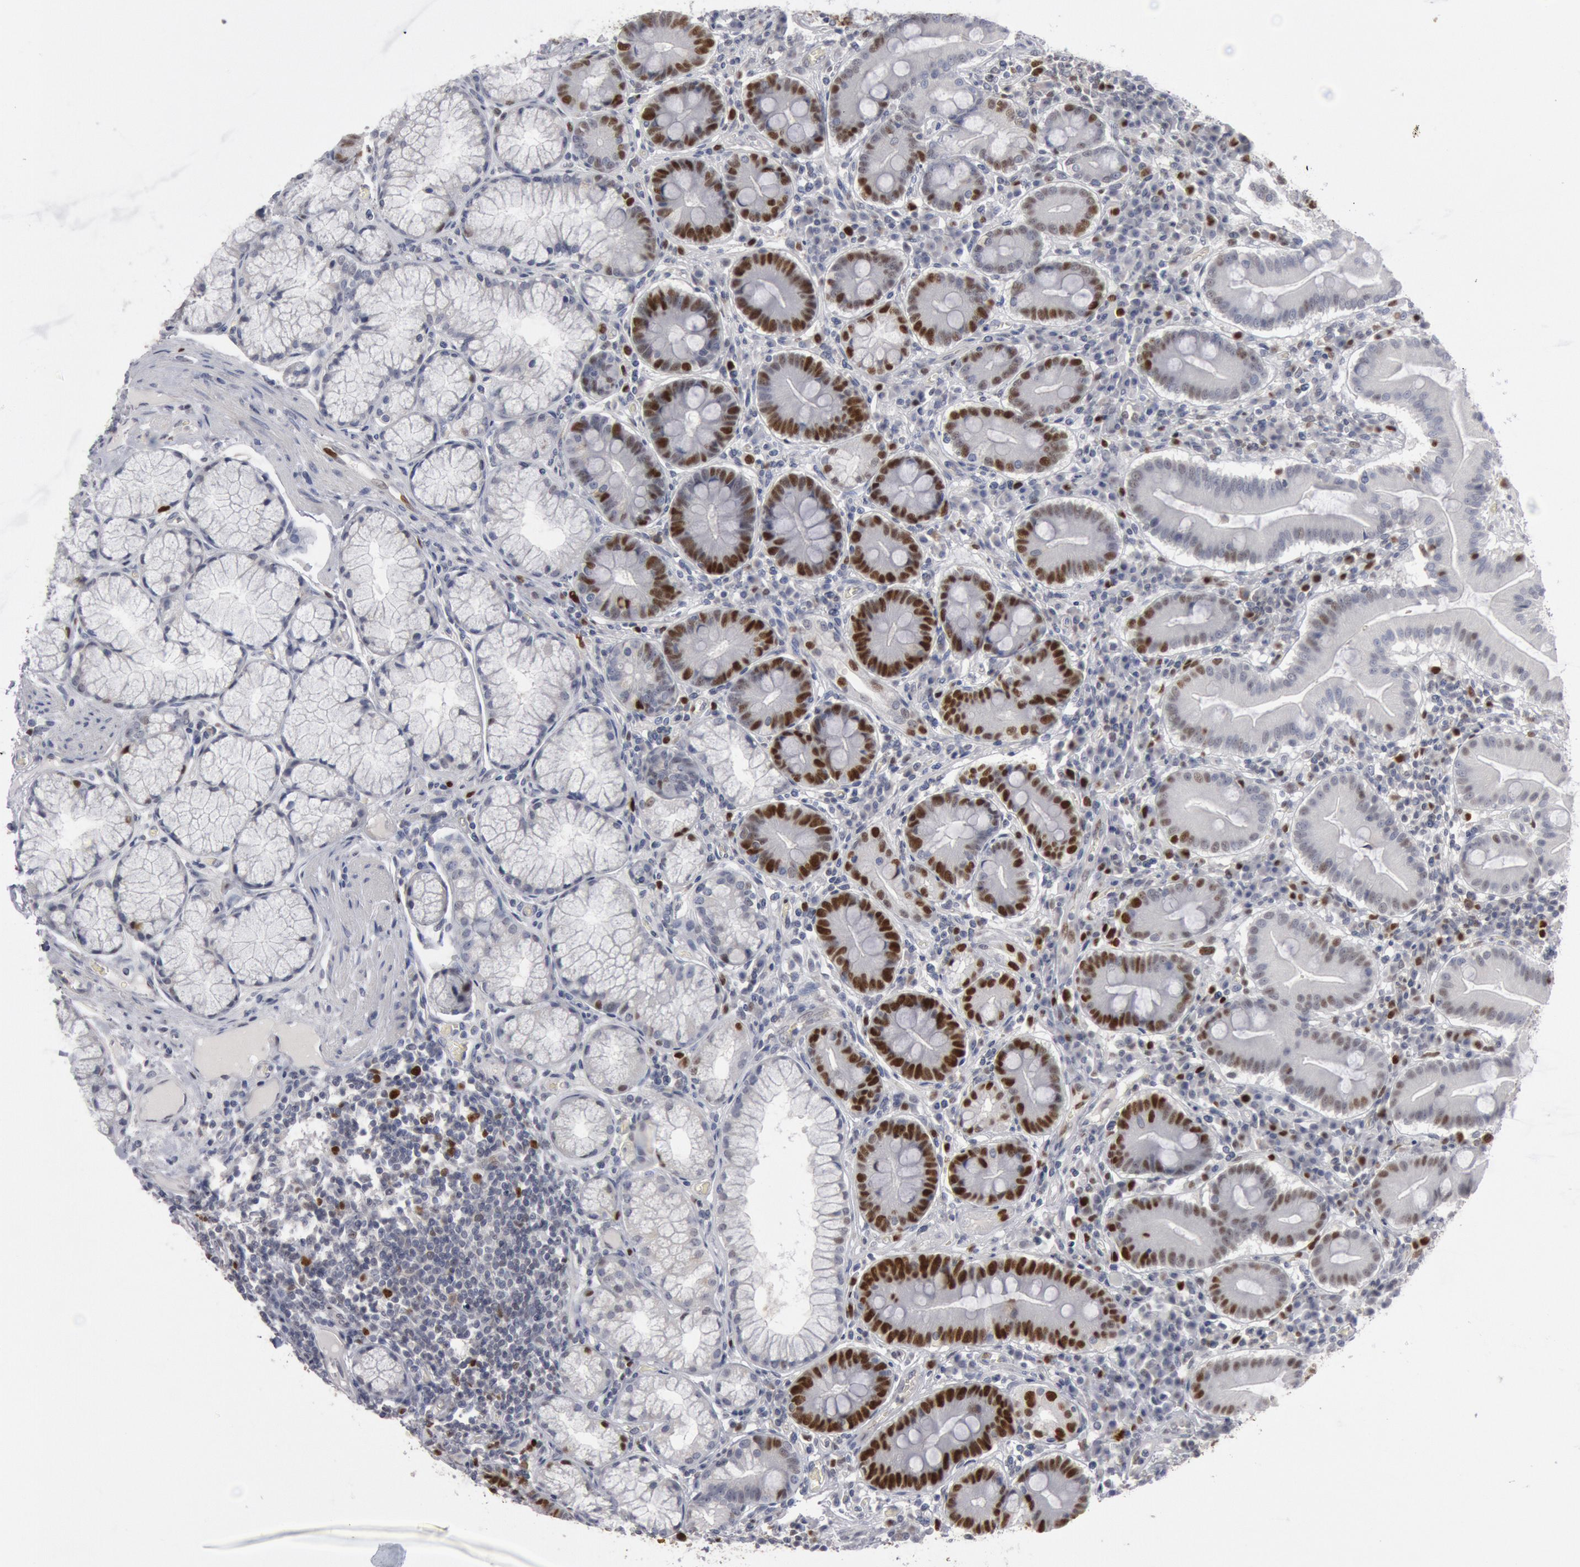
{"staining": {"intensity": "strong", "quantity": "25%-75%", "location": "nuclear"}, "tissue": "duodenum", "cell_type": "Glandular cells", "image_type": "normal", "snomed": [{"axis": "morphology", "description": "Normal tissue, NOS"}, {"axis": "topography", "description": "Duodenum"}], "caption": "Duodenum was stained to show a protein in brown. There is high levels of strong nuclear expression in about 25%-75% of glandular cells. (IHC, brightfield microscopy, high magnification).", "gene": "WDHD1", "patient": {"sex": "male", "age": 50}}